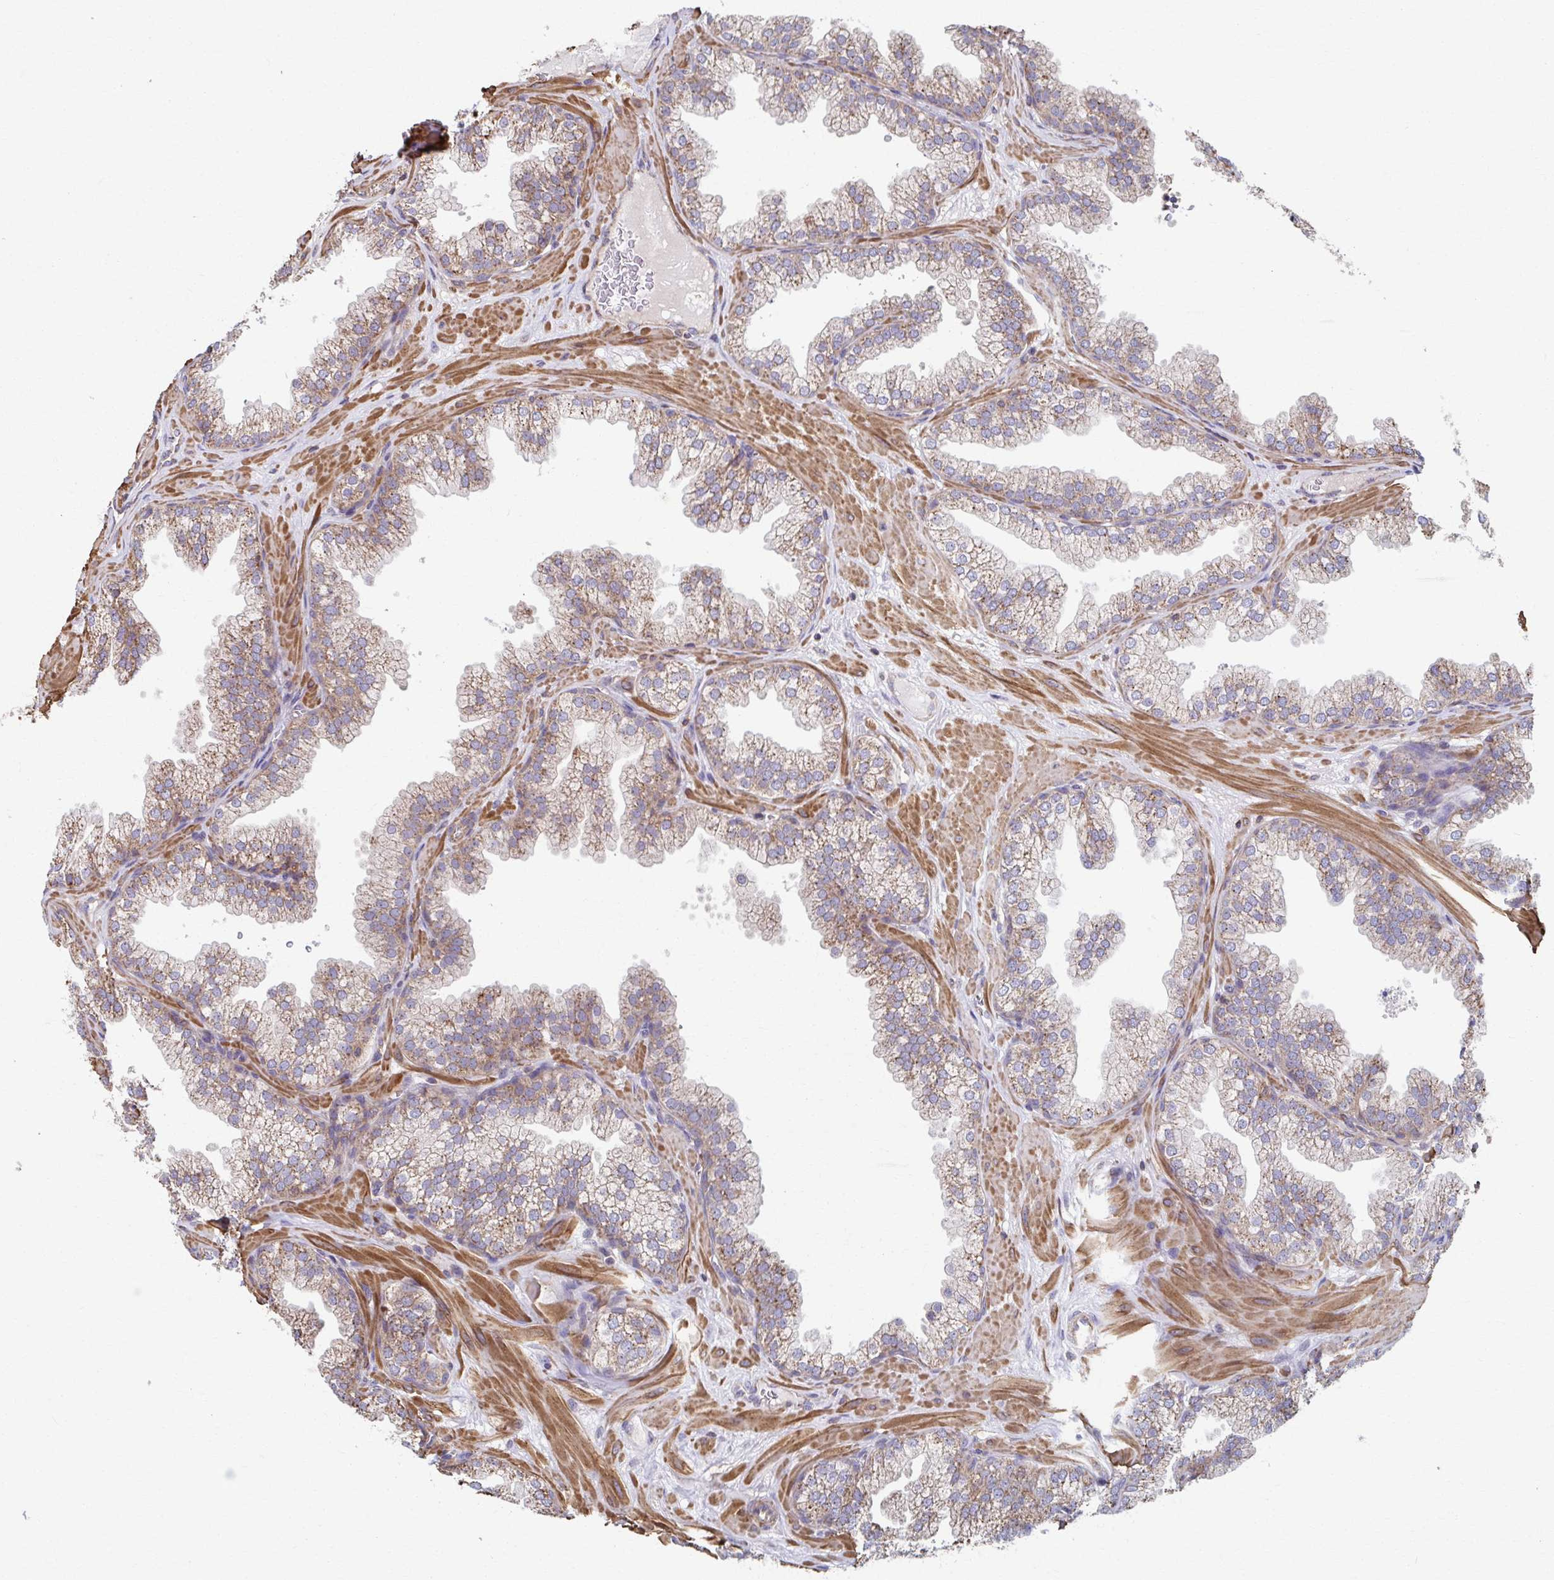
{"staining": {"intensity": "moderate", "quantity": ">75%", "location": "cytoplasmic/membranous"}, "tissue": "prostate", "cell_type": "Glandular cells", "image_type": "normal", "snomed": [{"axis": "morphology", "description": "Normal tissue, NOS"}, {"axis": "topography", "description": "Prostate"}], "caption": "Immunohistochemistry photomicrograph of unremarkable human prostate stained for a protein (brown), which reveals medium levels of moderate cytoplasmic/membranous staining in about >75% of glandular cells.", "gene": "KLHL34", "patient": {"sex": "male", "age": 37}}